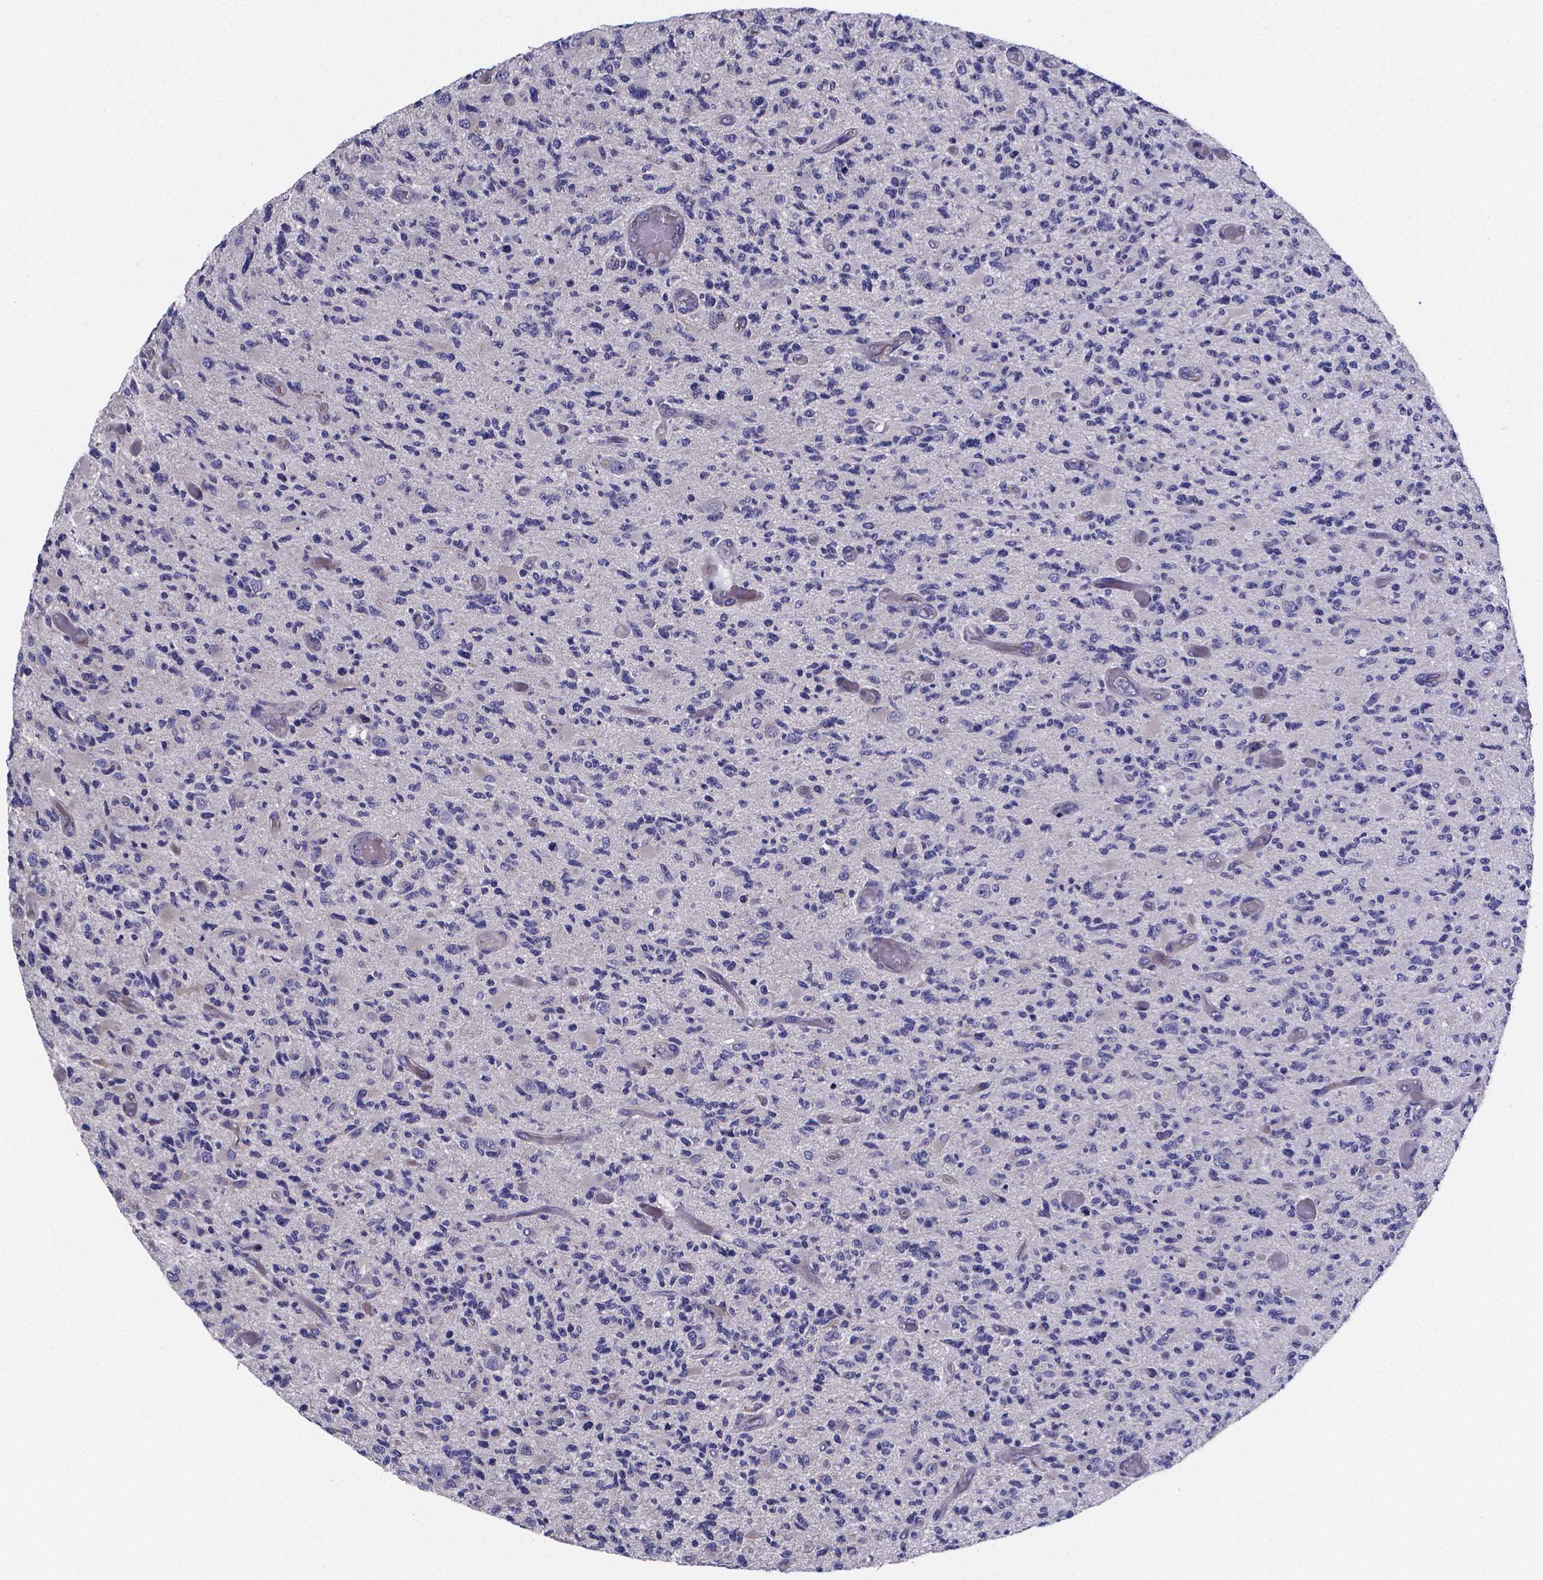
{"staining": {"intensity": "negative", "quantity": "none", "location": "none"}, "tissue": "glioma", "cell_type": "Tumor cells", "image_type": "cancer", "snomed": [{"axis": "morphology", "description": "Glioma, malignant, High grade"}, {"axis": "topography", "description": "Brain"}], "caption": "The histopathology image demonstrates no significant expression in tumor cells of malignant glioma (high-grade).", "gene": "SFRP4", "patient": {"sex": "female", "age": 63}}